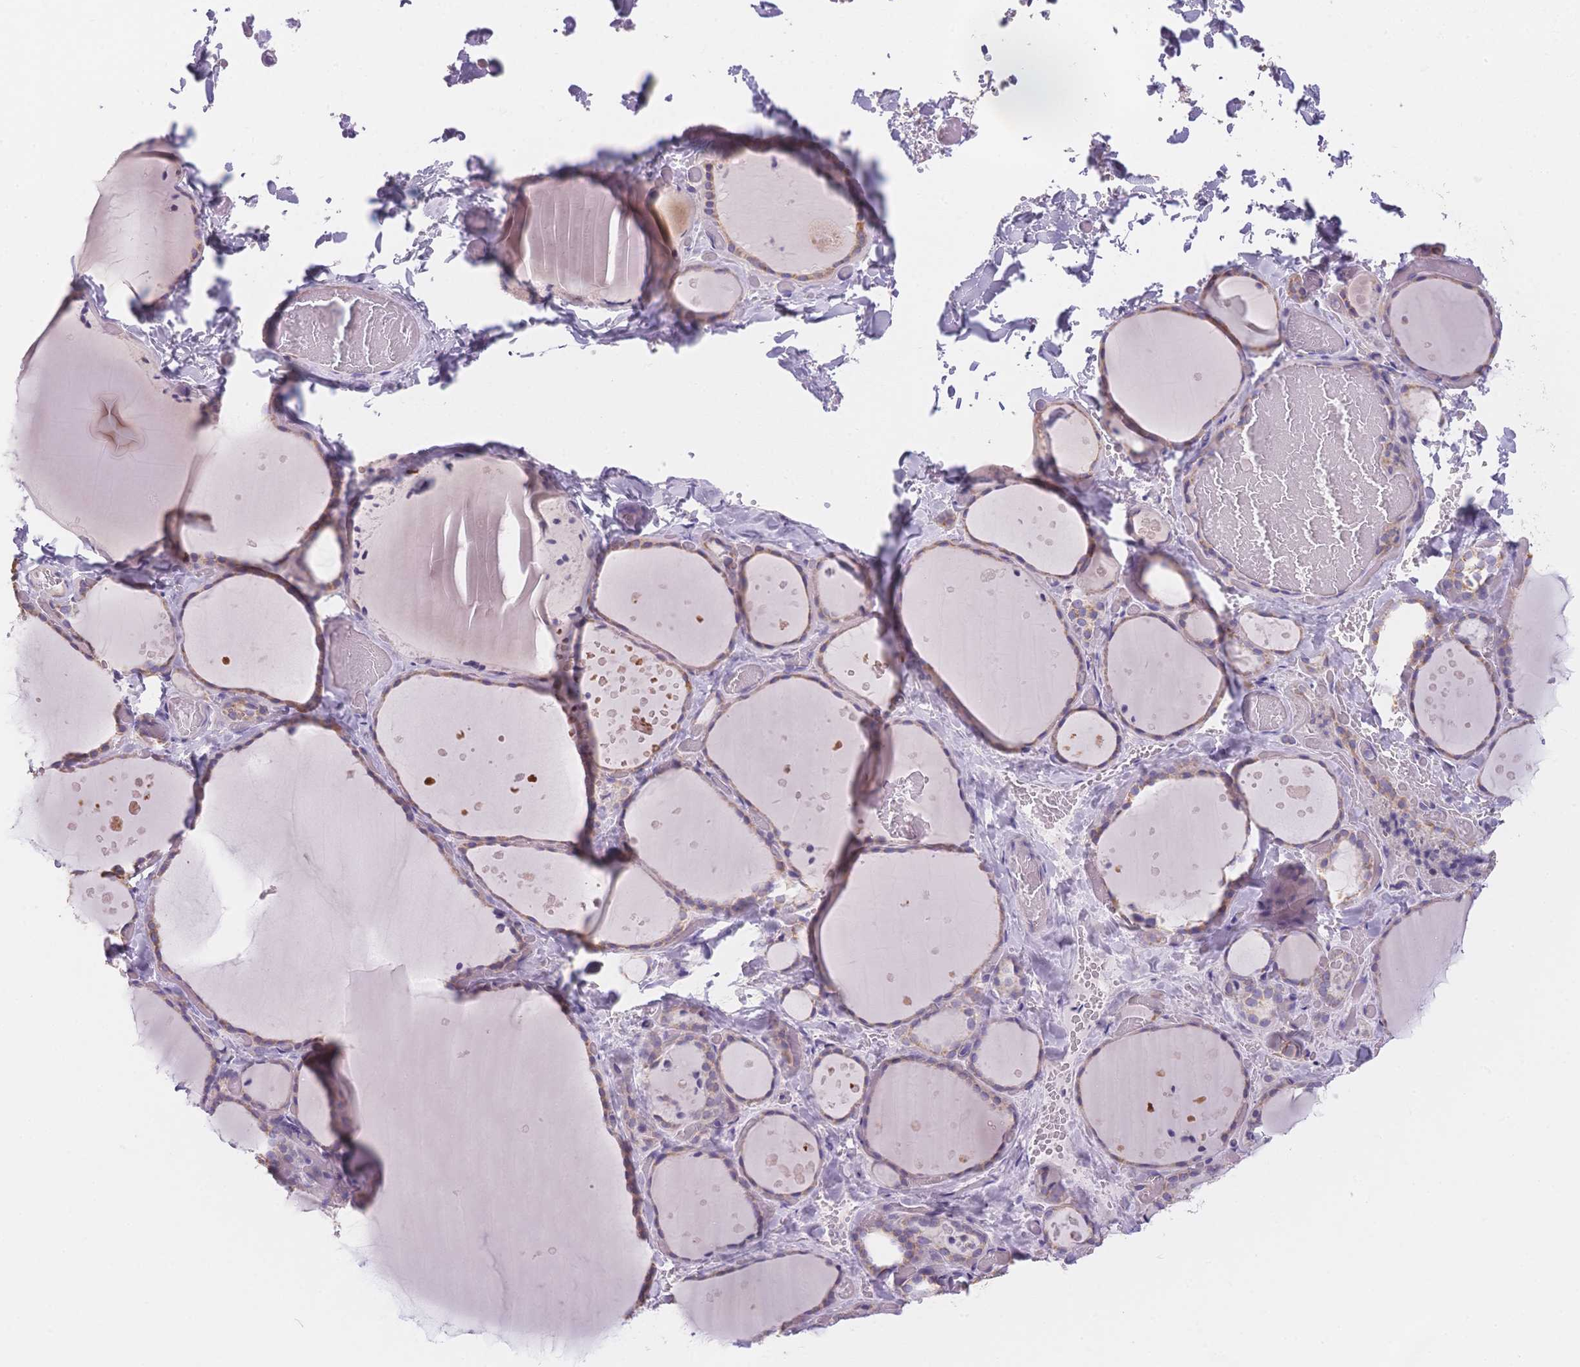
{"staining": {"intensity": "weak", "quantity": "25%-75%", "location": "cytoplasmic/membranous"}, "tissue": "thyroid gland", "cell_type": "Glandular cells", "image_type": "normal", "snomed": [{"axis": "morphology", "description": "Normal tissue, NOS"}, {"axis": "topography", "description": "Thyroid gland"}], "caption": "Brown immunohistochemical staining in benign human thyroid gland shows weak cytoplasmic/membranous staining in approximately 25%-75% of glandular cells. (brown staining indicates protein expression, while blue staining denotes nuclei).", "gene": "SMYD1", "patient": {"sex": "female", "age": 36}}